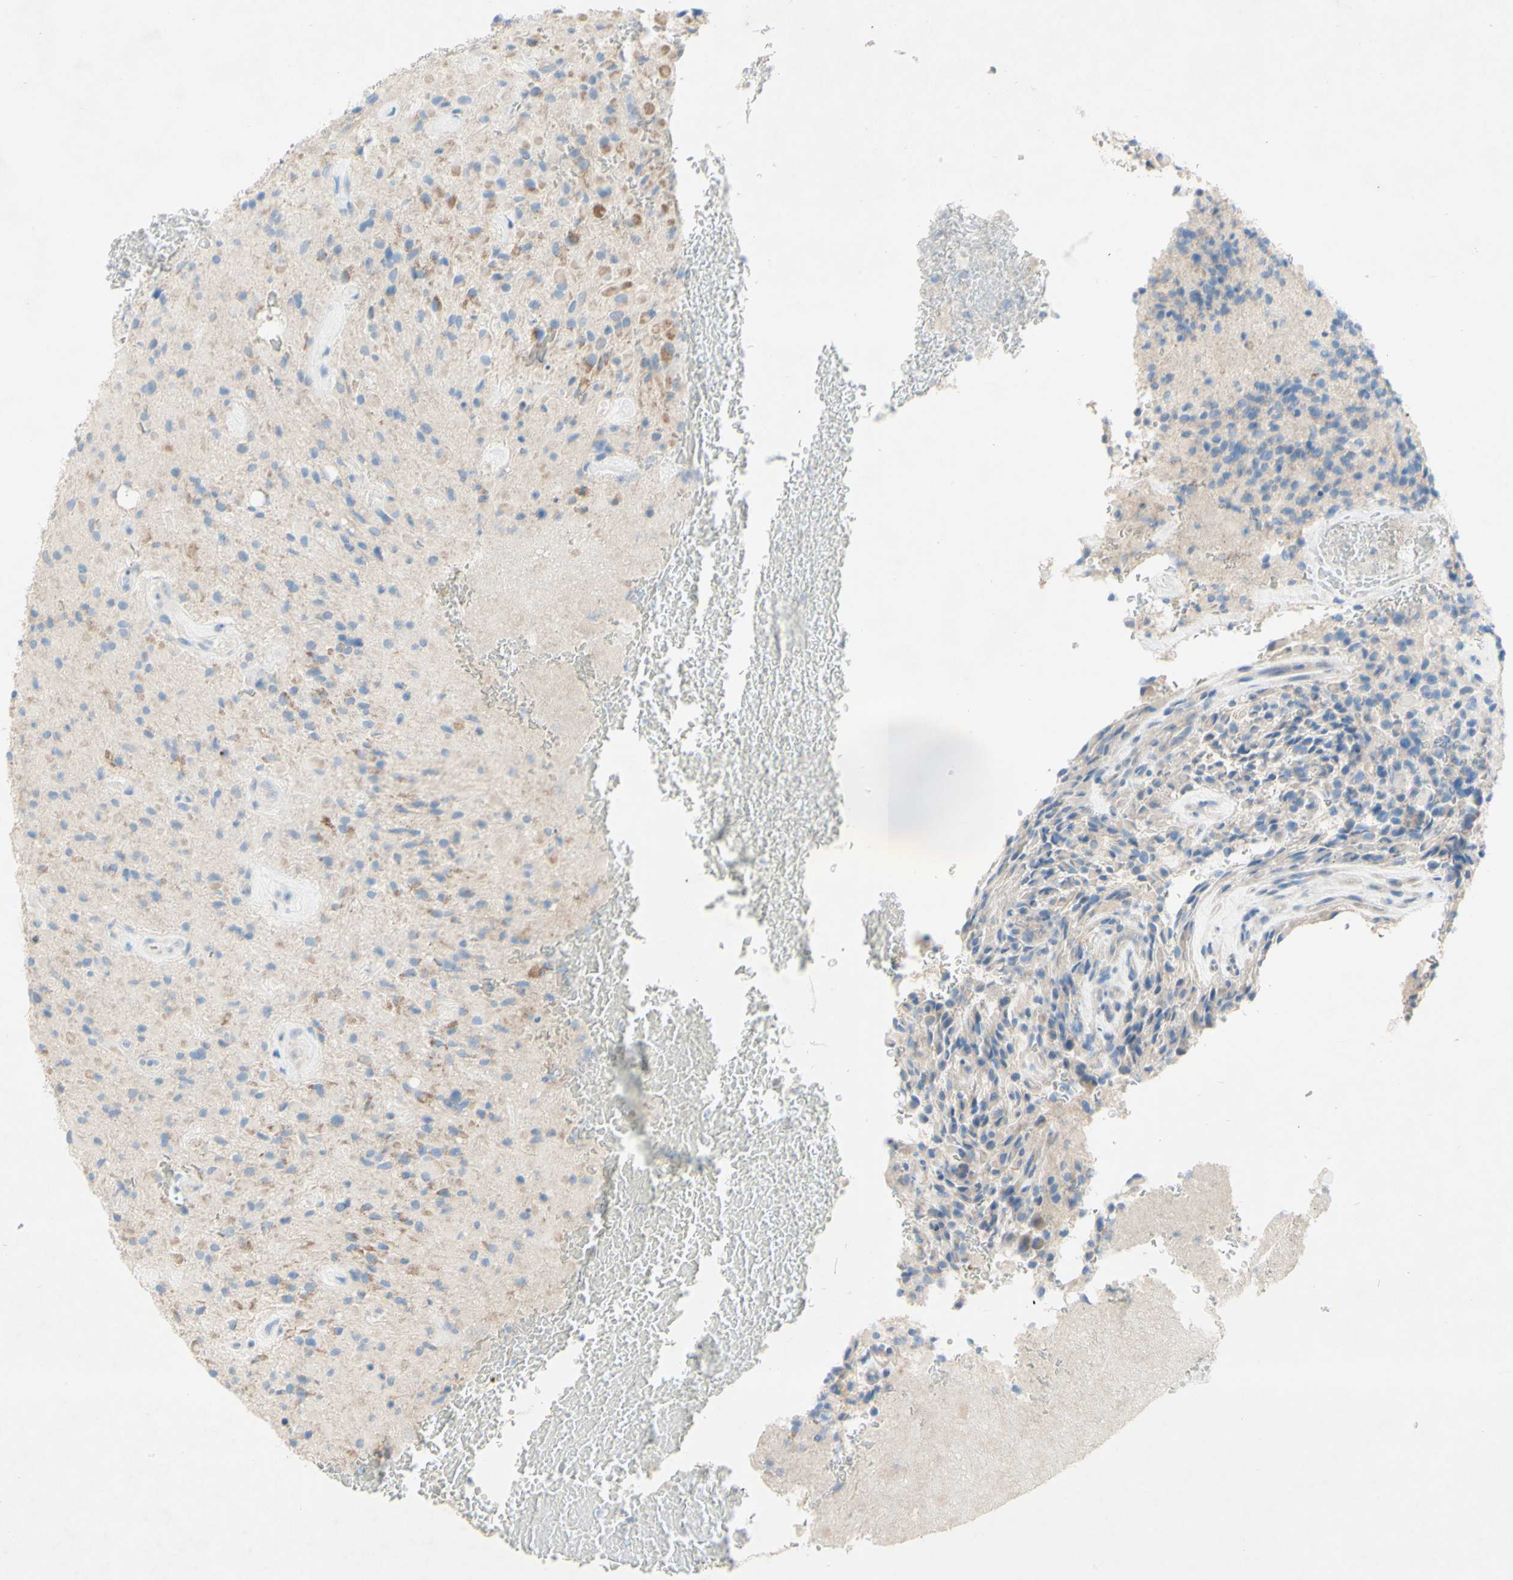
{"staining": {"intensity": "negative", "quantity": "none", "location": "none"}, "tissue": "glioma", "cell_type": "Tumor cells", "image_type": "cancer", "snomed": [{"axis": "morphology", "description": "Glioma, malignant, High grade"}, {"axis": "topography", "description": "Brain"}], "caption": "DAB immunohistochemical staining of human glioma displays no significant expression in tumor cells.", "gene": "ACADL", "patient": {"sex": "male", "age": 71}}